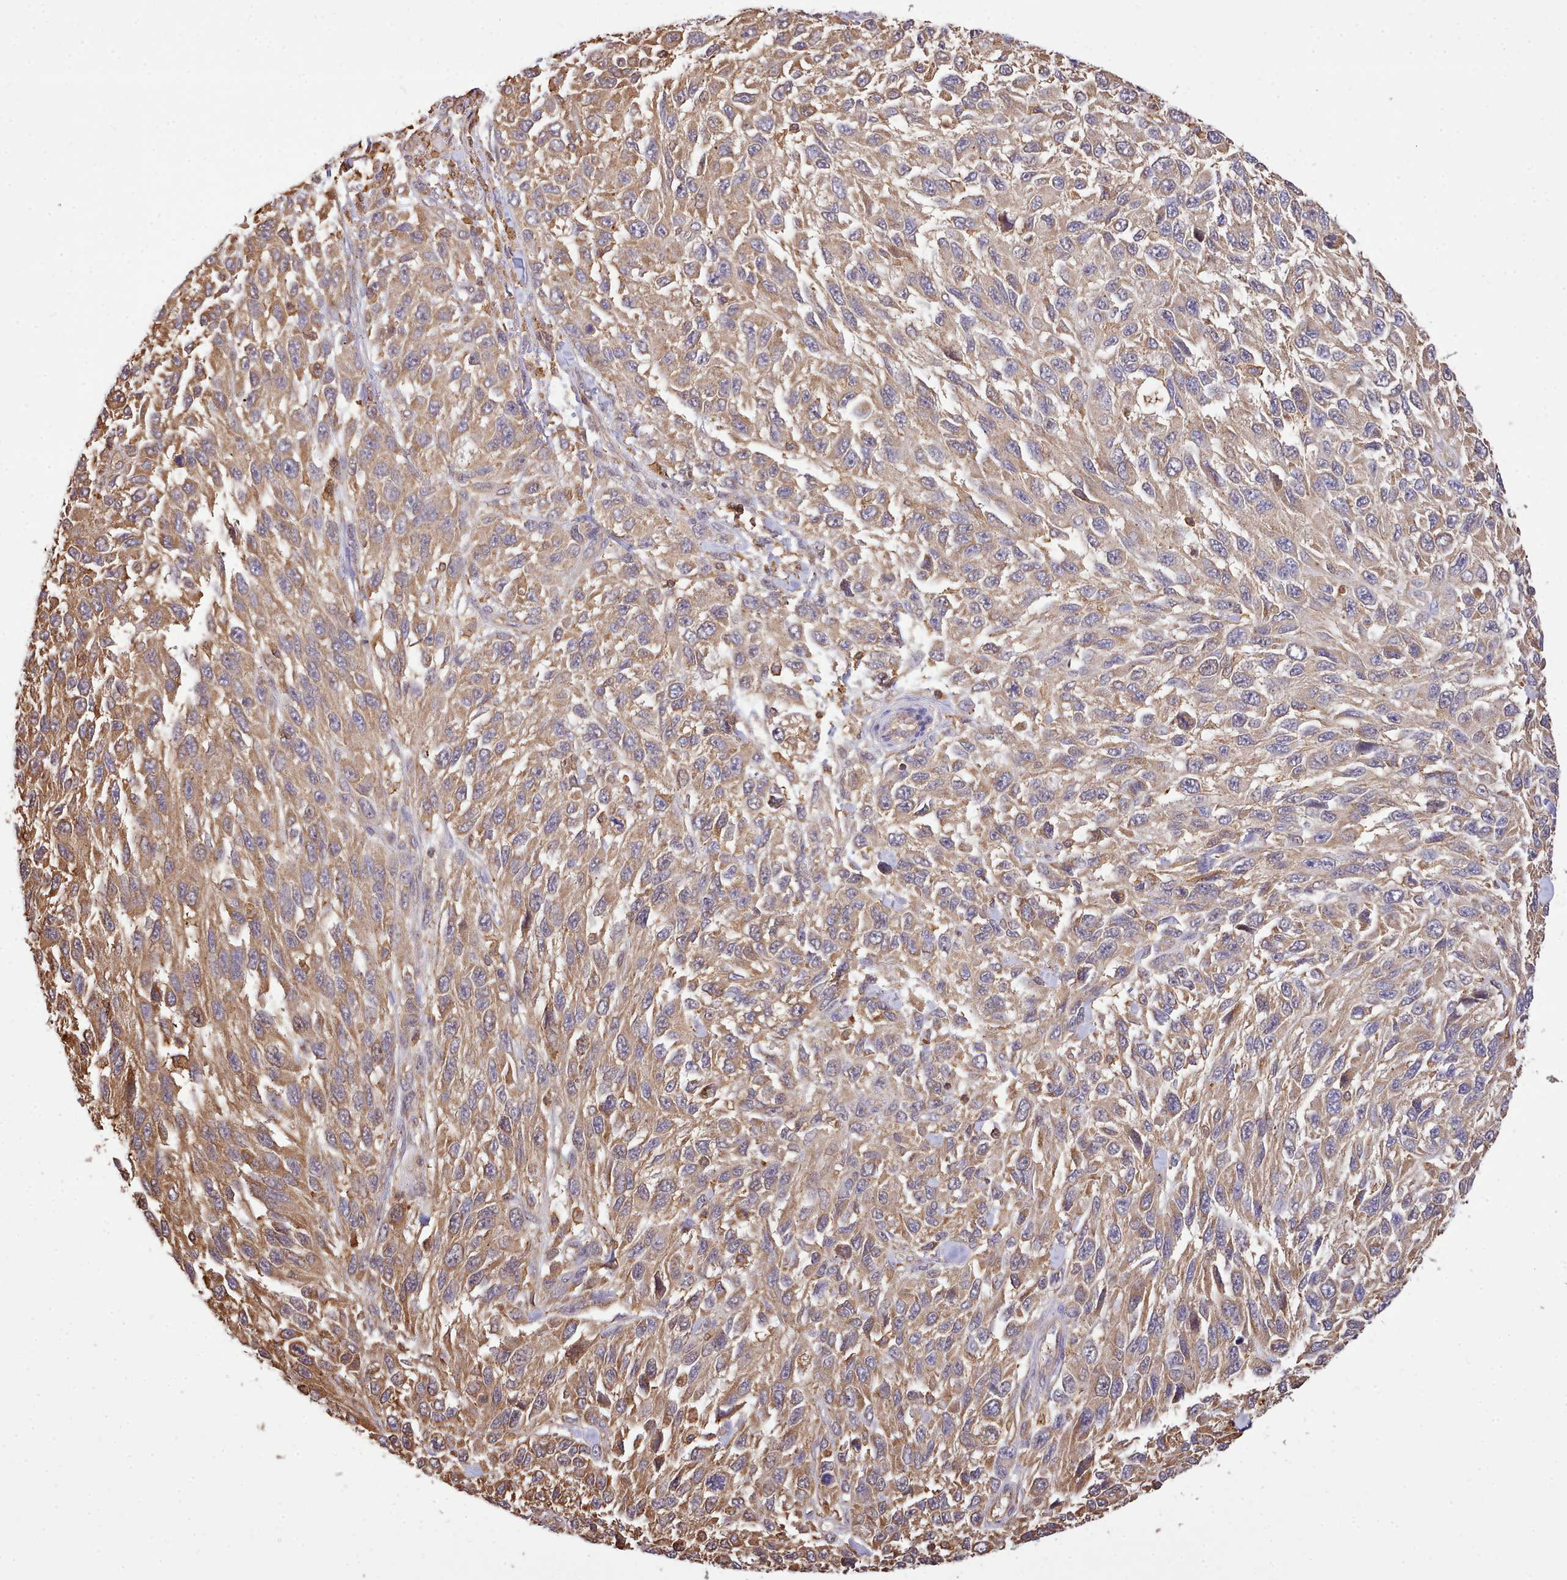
{"staining": {"intensity": "moderate", "quantity": ">75%", "location": "cytoplasmic/membranous"}, "tissue": "melanoma", "cell_type": "Tumor cells", "image_type": "cancer", "snomed": [{"axis": "morphology", "description": "Malignant melanoma, NOS"}, {"axis": "topography", "description": "Skin"}], "caption": "There is medium levels of moderate cytoplasmic/membranous positivity in tumor cells of melanoma, as demonstrated by immunohistochemical staining (brown color).", "gene": "CAPZA1", "patient": {"sex": "female", "age": 96}}